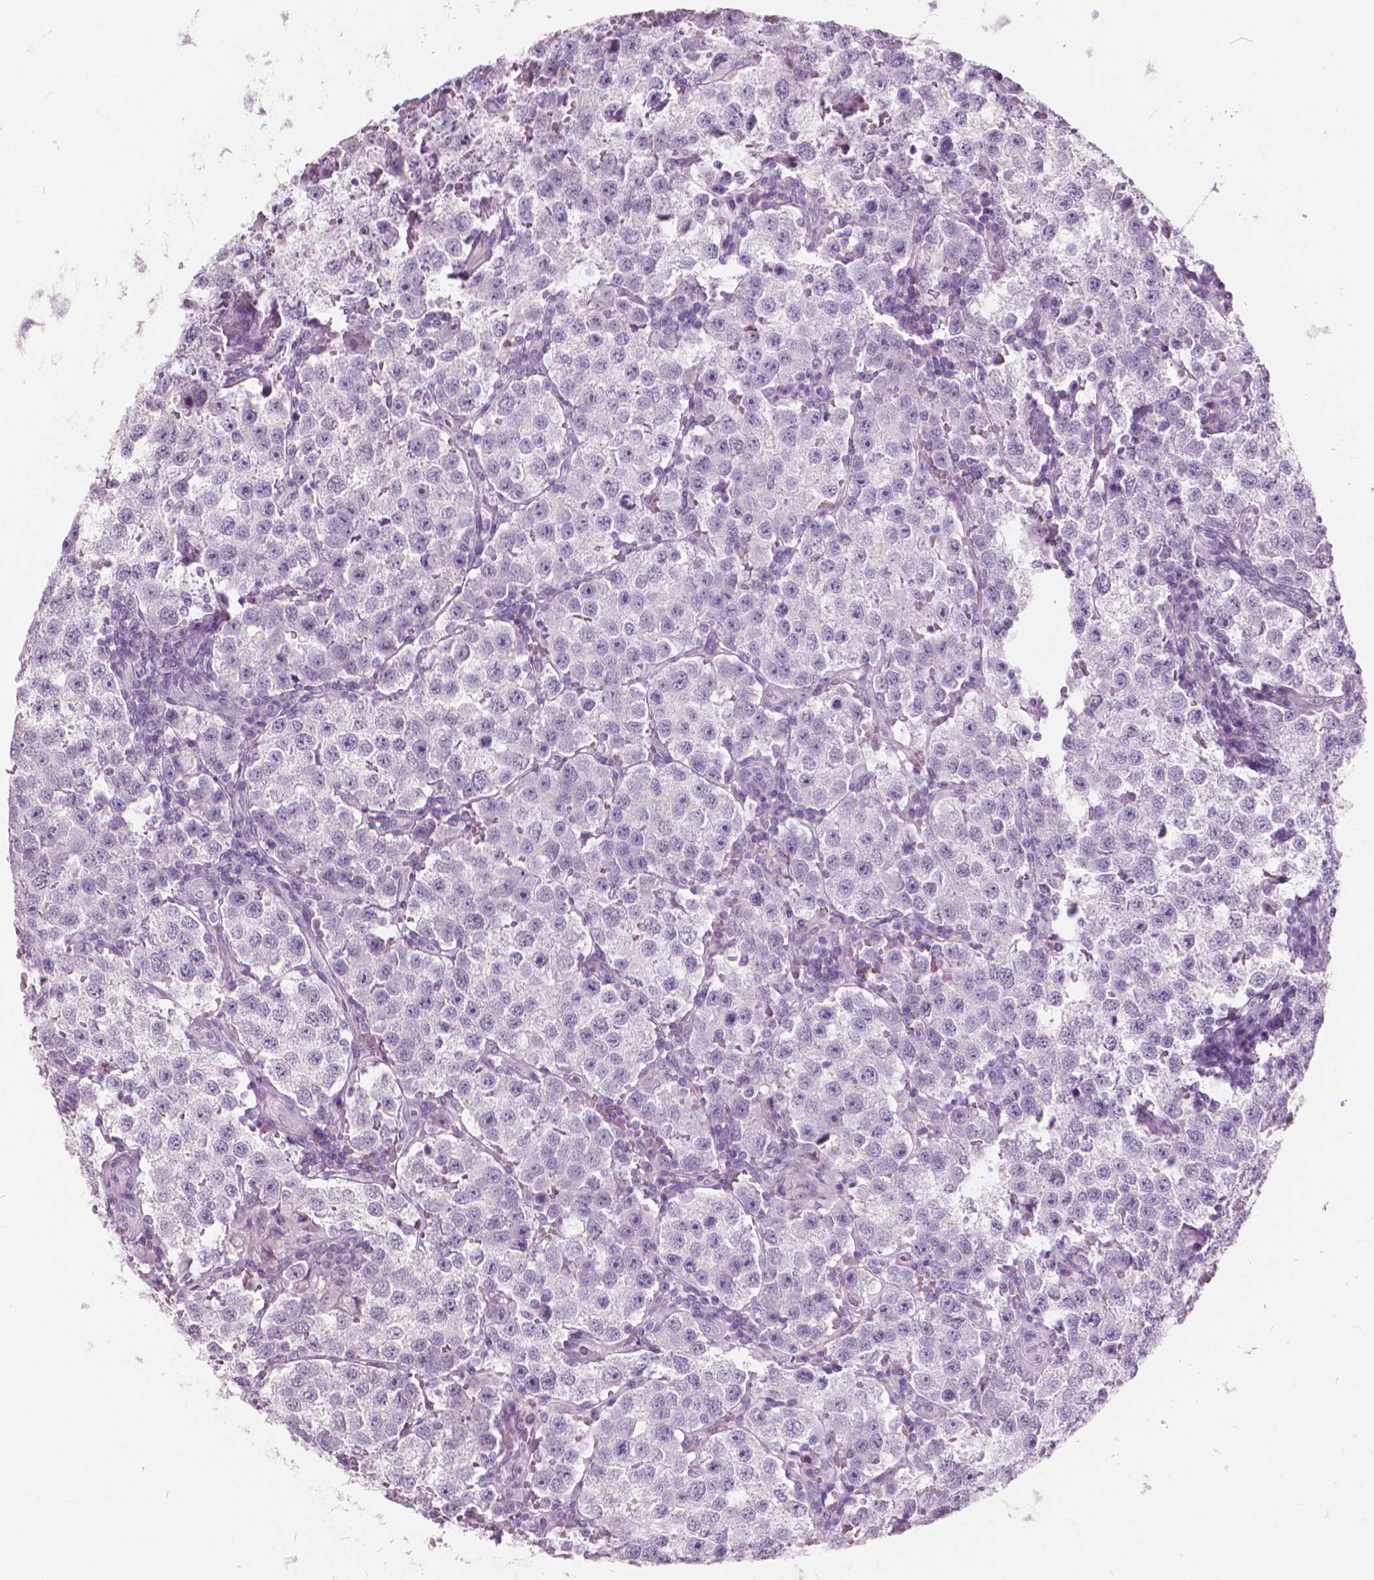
{"staining": {"intensity": "negative", "quantity": "none", "location": "none"}, "tissue": "testis cancer", "cell_type": "Tumor cells", "image_type": "cancer", "snomed": [{"axis": "morphology", "description": "Seminoma, NOS"}, {"axis": "topography", "description": "Testis"}], "caption": "The micrograph reveals no significant expression in tumor cells of testis cancer.", "gene": "DNM1", "patient": {"sex": "male", "age": 37}}